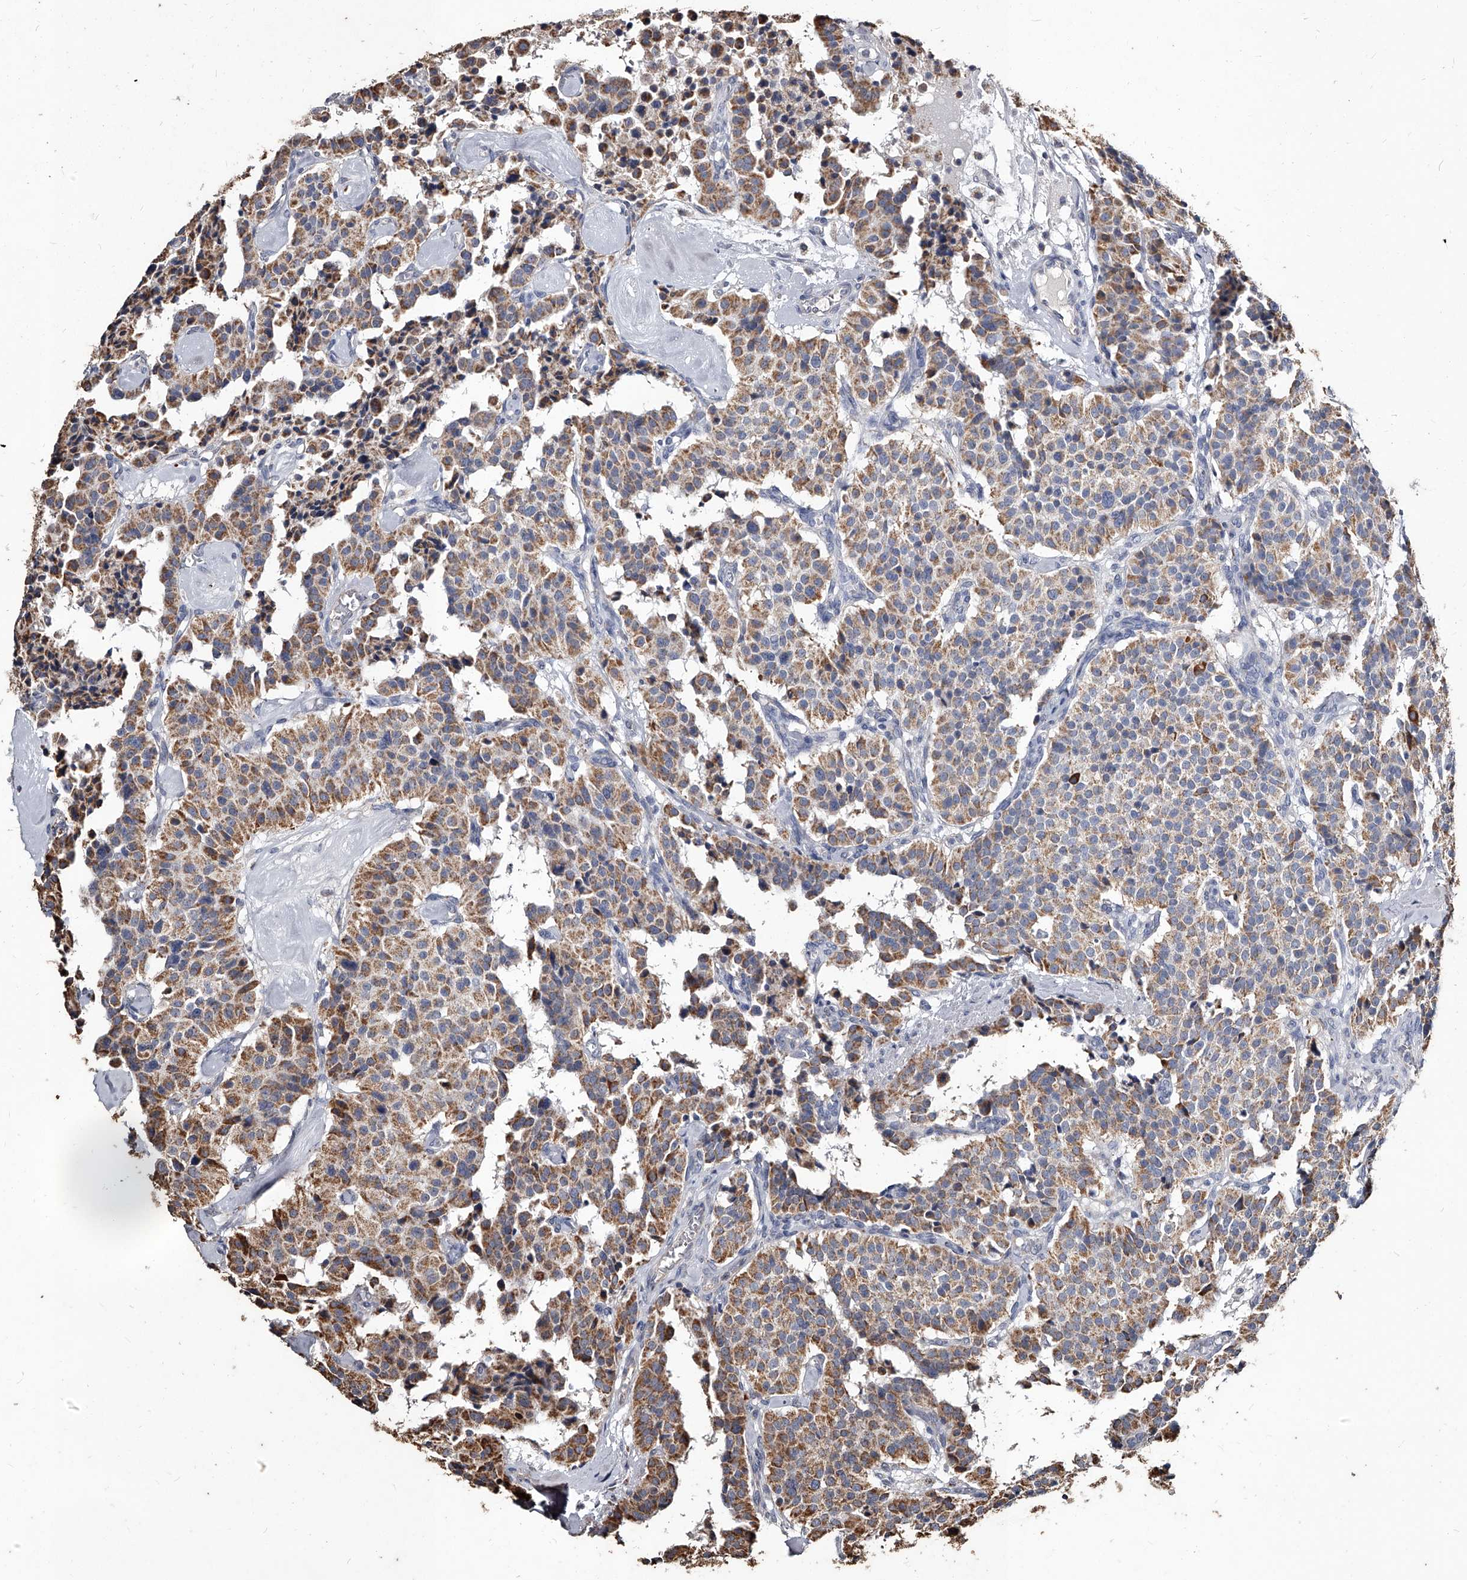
{"staining": {"intensity": "moderate", "quantity": ">75%", "location": "cytoplasmic/membranous"}, "tissue": "carcinoid", "cell_type": "Tumor cells", "image_type": "cancer", "snomed": [{"axis": "morphology", "description": "Carcinoid, malignant, NOS"}, {"axis": "topography", "description": "Lung"}], "caption": "This is an image of IHC staining of carcinoid, which shows moderate staining in the cytoplasmic/membranous of tumor cells.", "gene": "GPR183", "patient": {"sex": "male", "age": 30}}